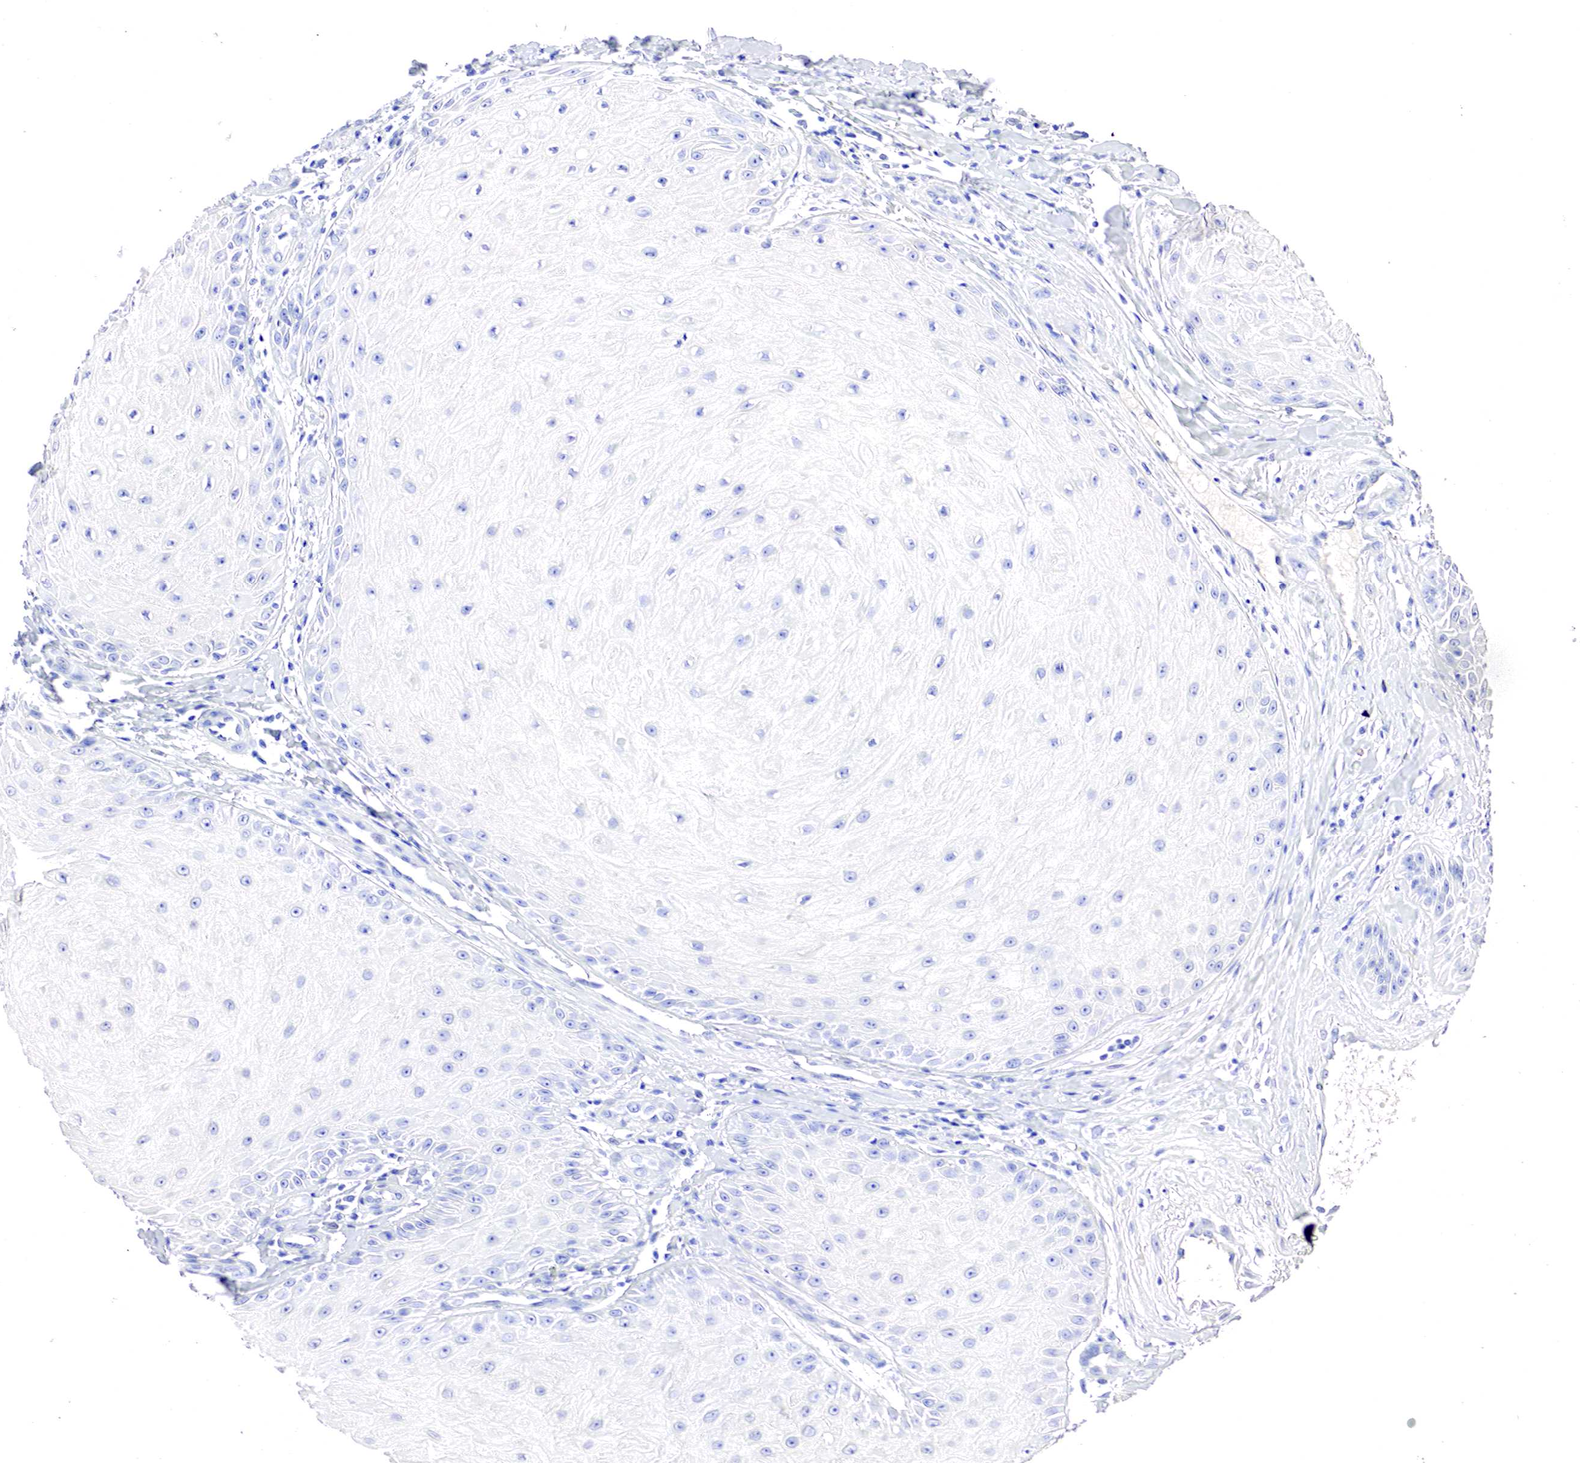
{"staining": {"intensity": "negative", "quantity": "none", "location": "none"}, "tissue": "skin cancer", "cell_type": "Tumor cells", "image_type": "cancer", "snomed": [{"axis": "morphology", "description": "Squamous cell carcinoma, NOS"}, {"axis": "topography", "description": "Skin"}], "caption": "There is no significant positivity in tumor cells of skin squamous cell carcinoma.", "gene": "OTC", "patient": {"sex": "male", "age": 57}}